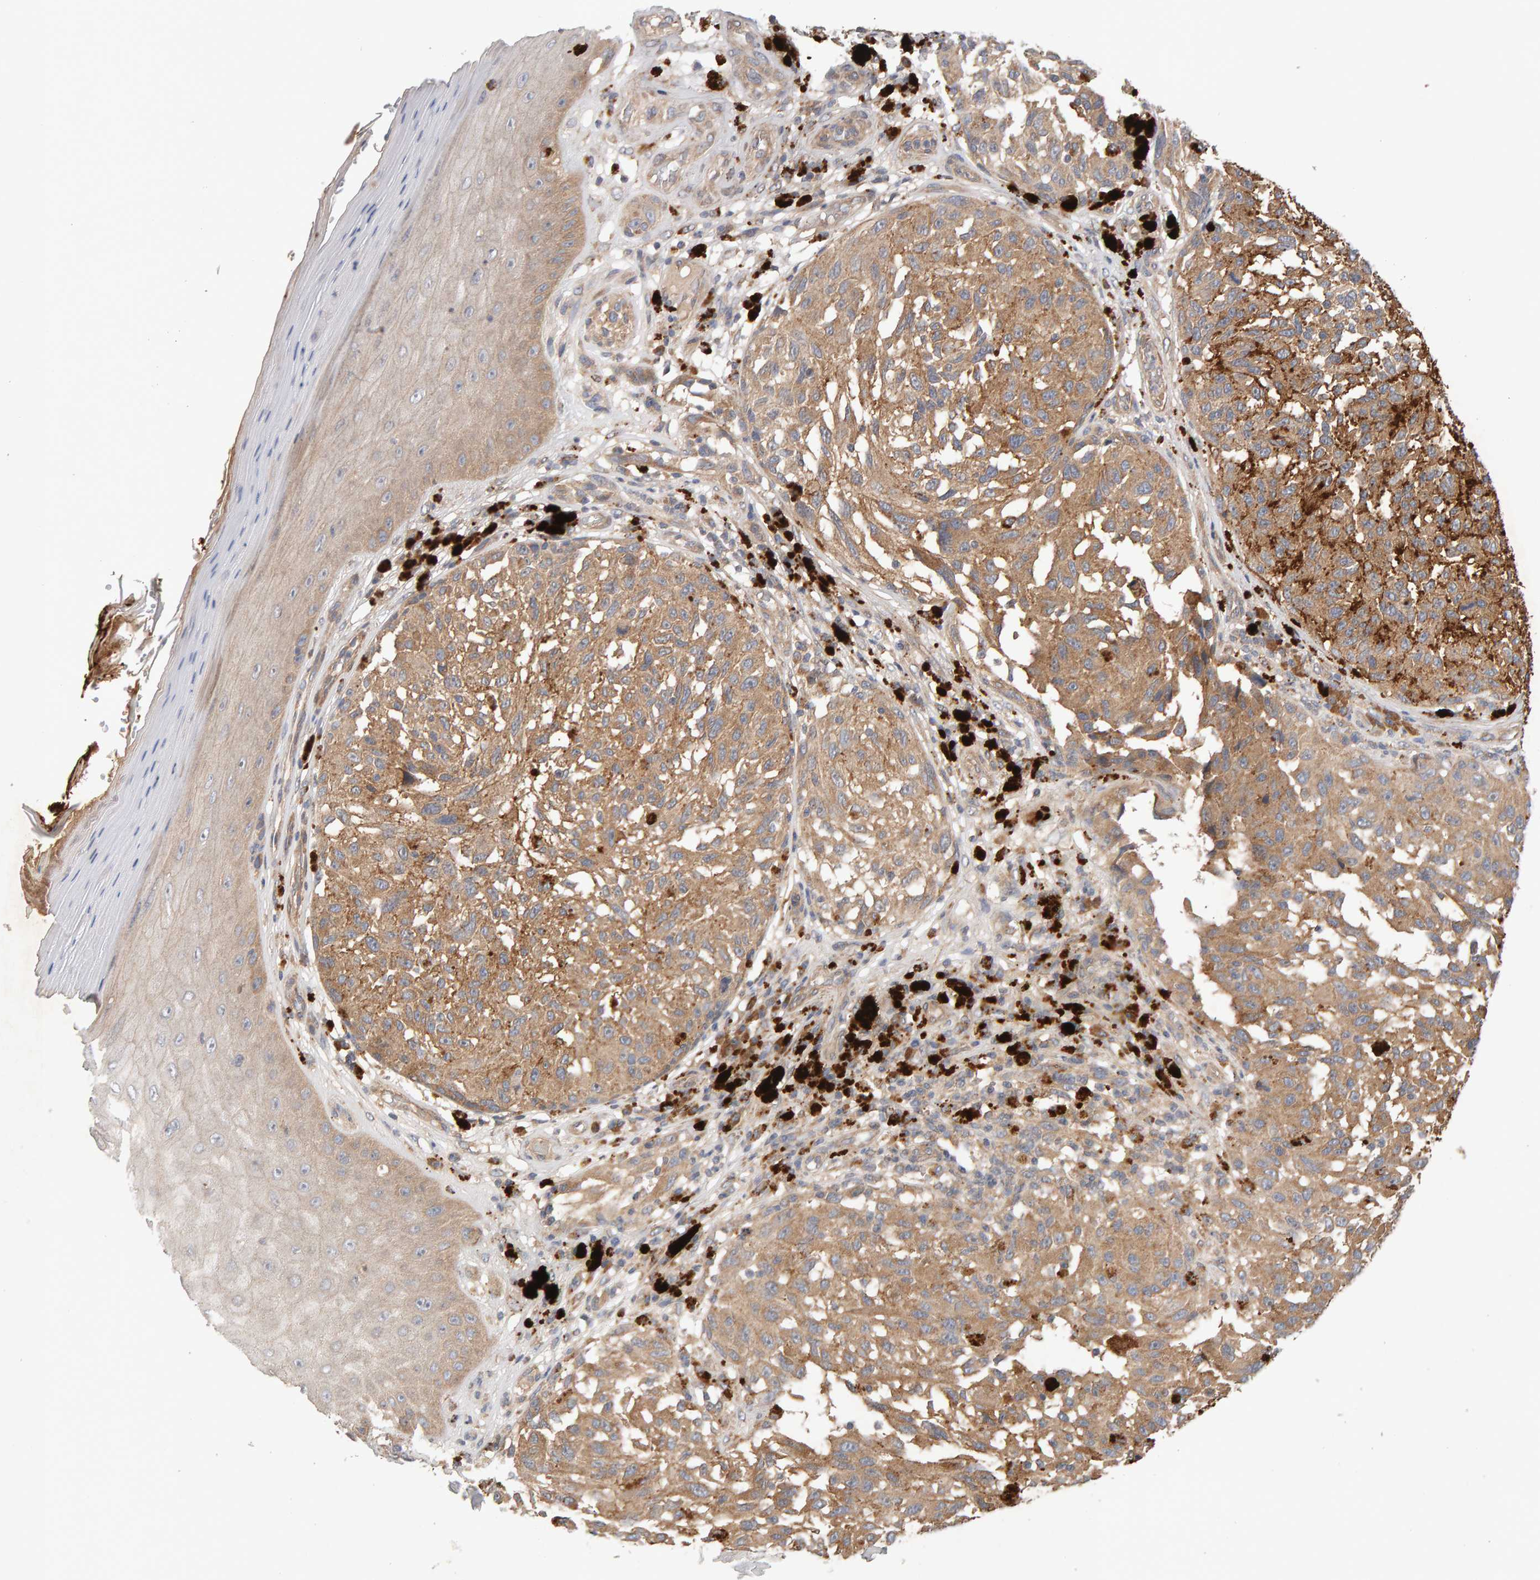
{"staining": {"intensity": "moderate", "quantity": ">75%", "location": "cytoplasmic/membranous"}, "tissue": "melanoma", "cell_type": "Tumor cells", "image_type": "cancer", "snomed": [{"axis": "morphology", "description": "Malignant melanoma, NOS"}, {"axis": "topography", "description": "Skin"}], "caption": "Moderate cytoplasmic/membranous expression is appreciated in about >75% of tumor cells in malignant melanoma.", "gene": "RNF19A", "patient": {"sex": "female", "age": 73}}